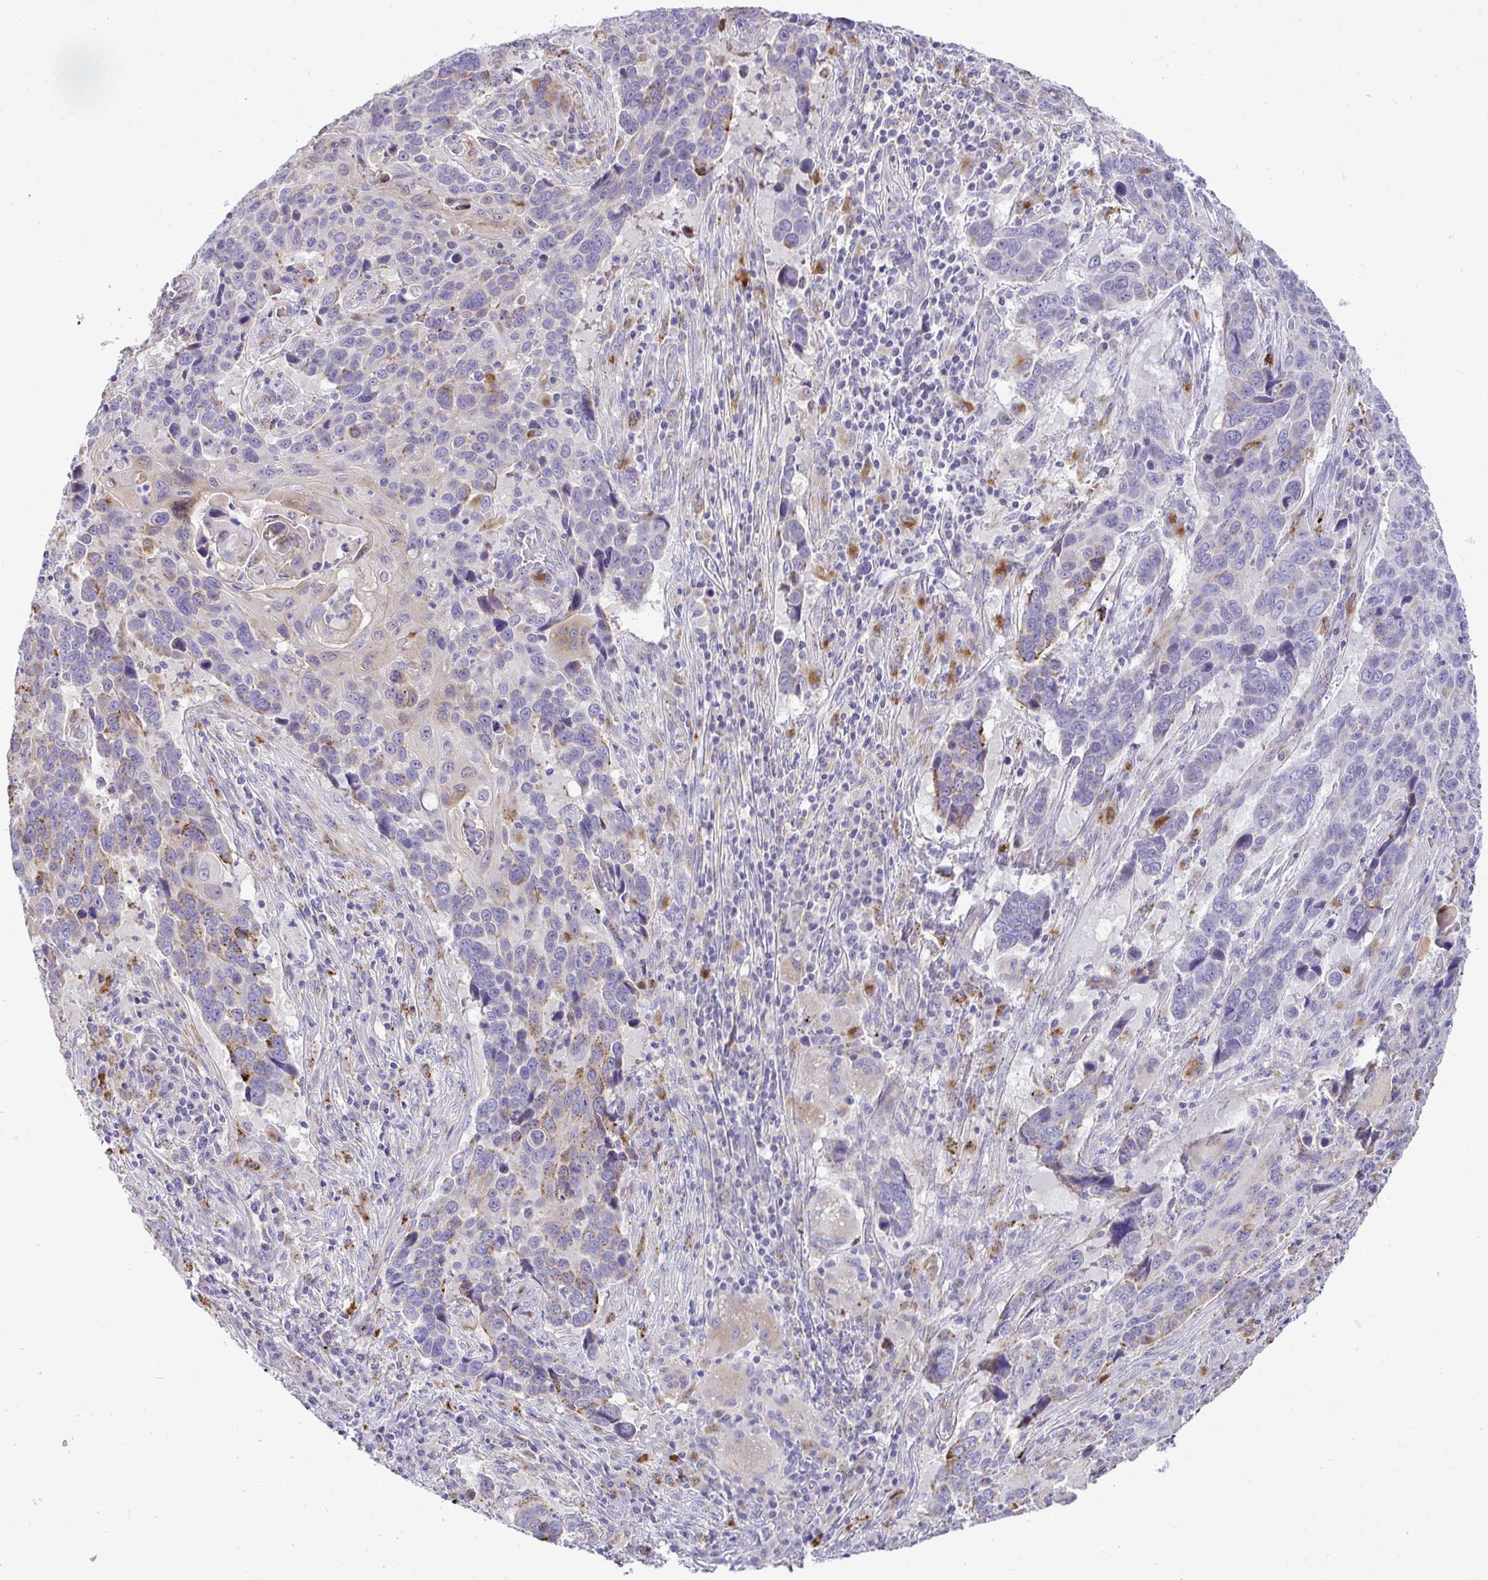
{"staining": {"intensity": "moderate", "quantity": "<25%", "location": "cytoplasmic/membranous"}, "tissue": "lung cancer", "cell_type": "Tumor cells", "image_type": "cancer", "snomed": [{"axis": "morphology", "description": "Squamous cell carcinoma, NOS"}, {"axis": "topography", "description": "Lung"}], "caption": "The micrograph displays staining of lung squamous cell carcinoma, revealing moderate cytoplasmic/membranous protein expression (brown color) within tumor cells.", "gene": "PKN3", "patient": {"sex": "male", "age": 68}}